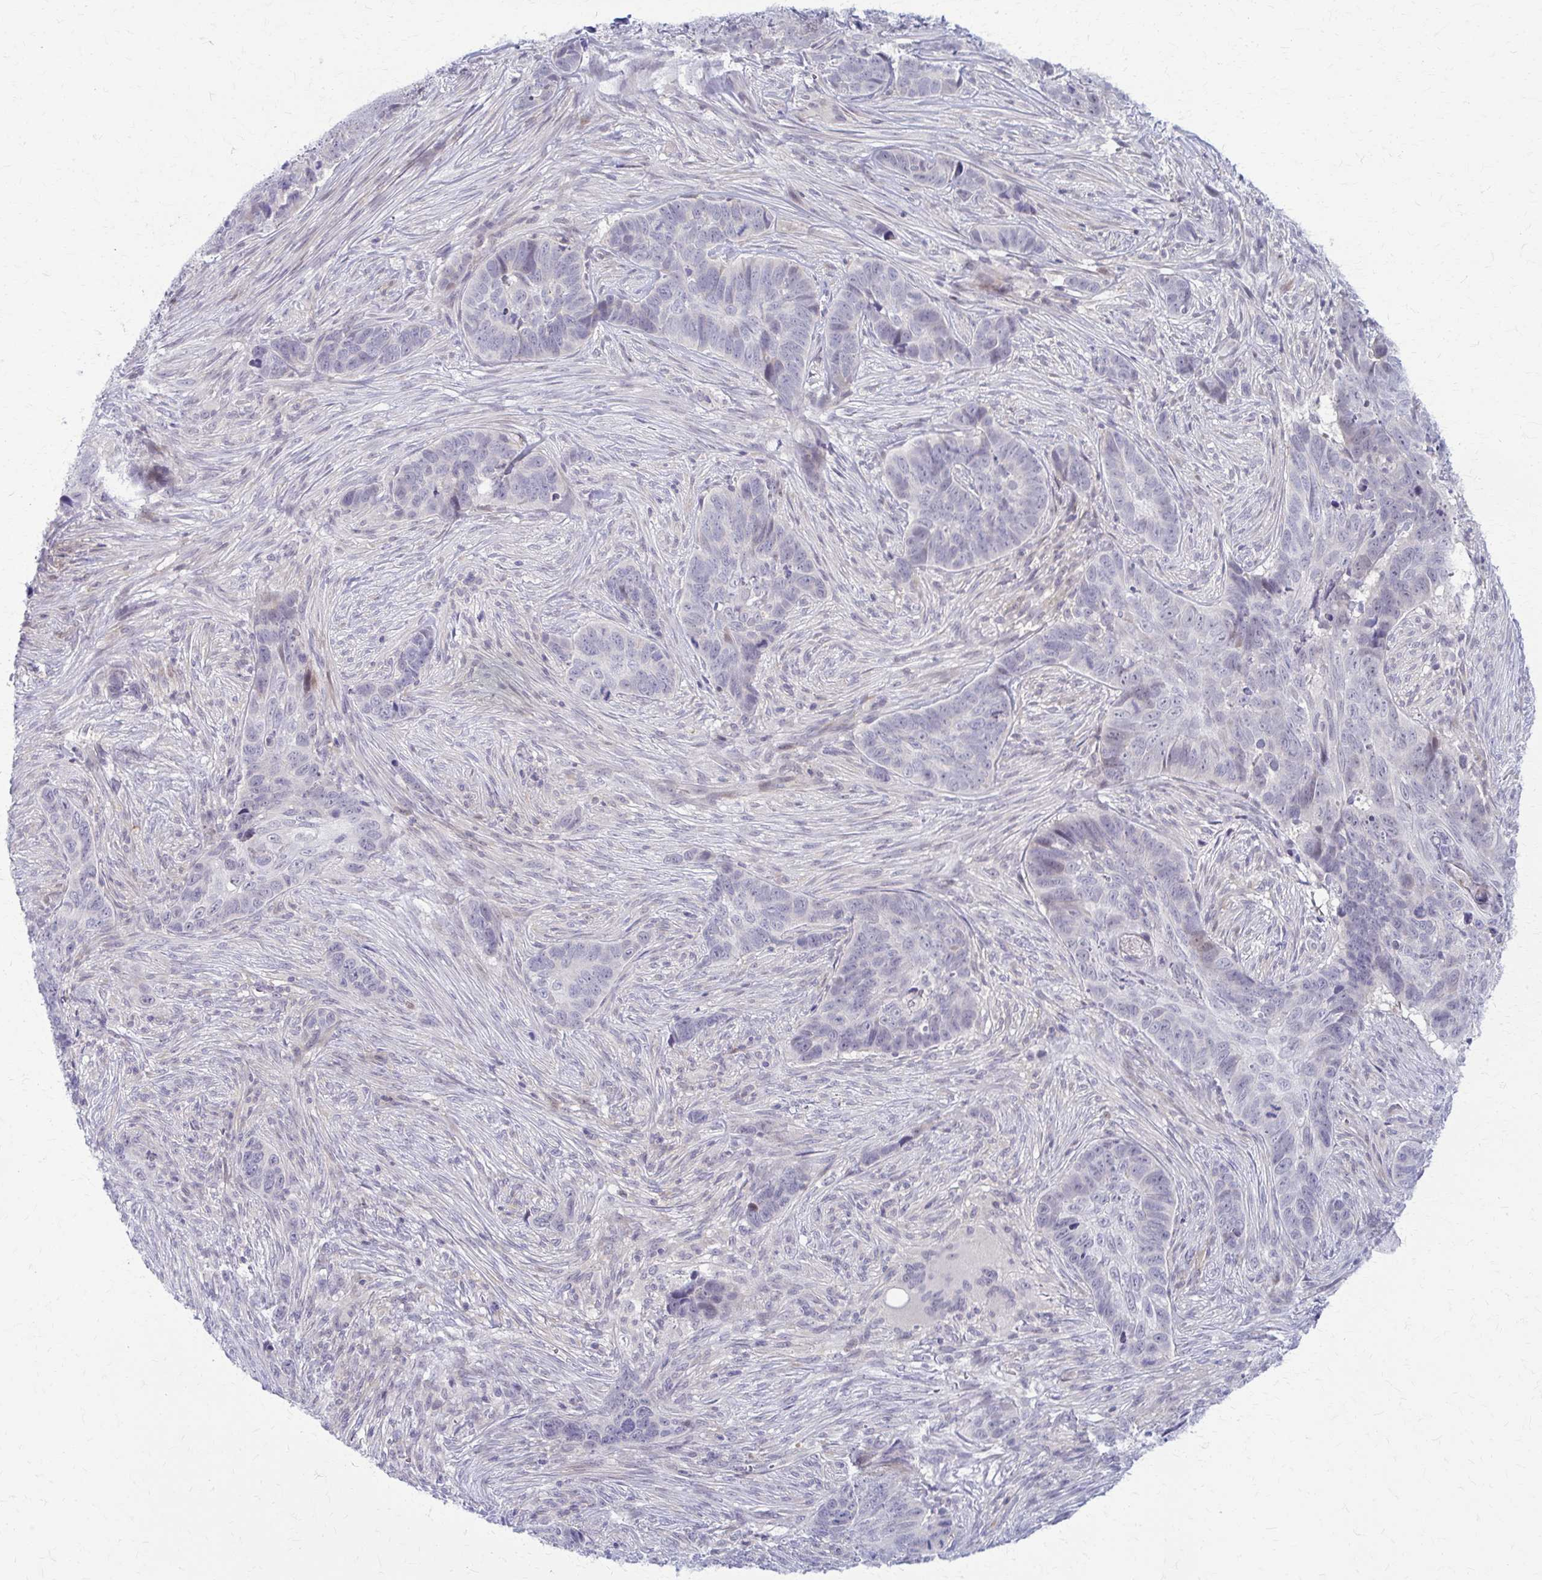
{"staining": {"intensity": "negative", "quantity": "none", "location": "none"}, "tissue": "skin cancer", "cell_type": "Tumor cells", "image_type": "cancer", "snomed": [{"axis": "morphology", "description": "Basal cell carcinoma"}, {"axis": "topography", "description": "Skin"}], "caption": "Tumor cells show no significant protein expression in skin basal cell carcinoma.", "gene": "RHOBTB2", "patient": {"sex": "female", "age": 82}}